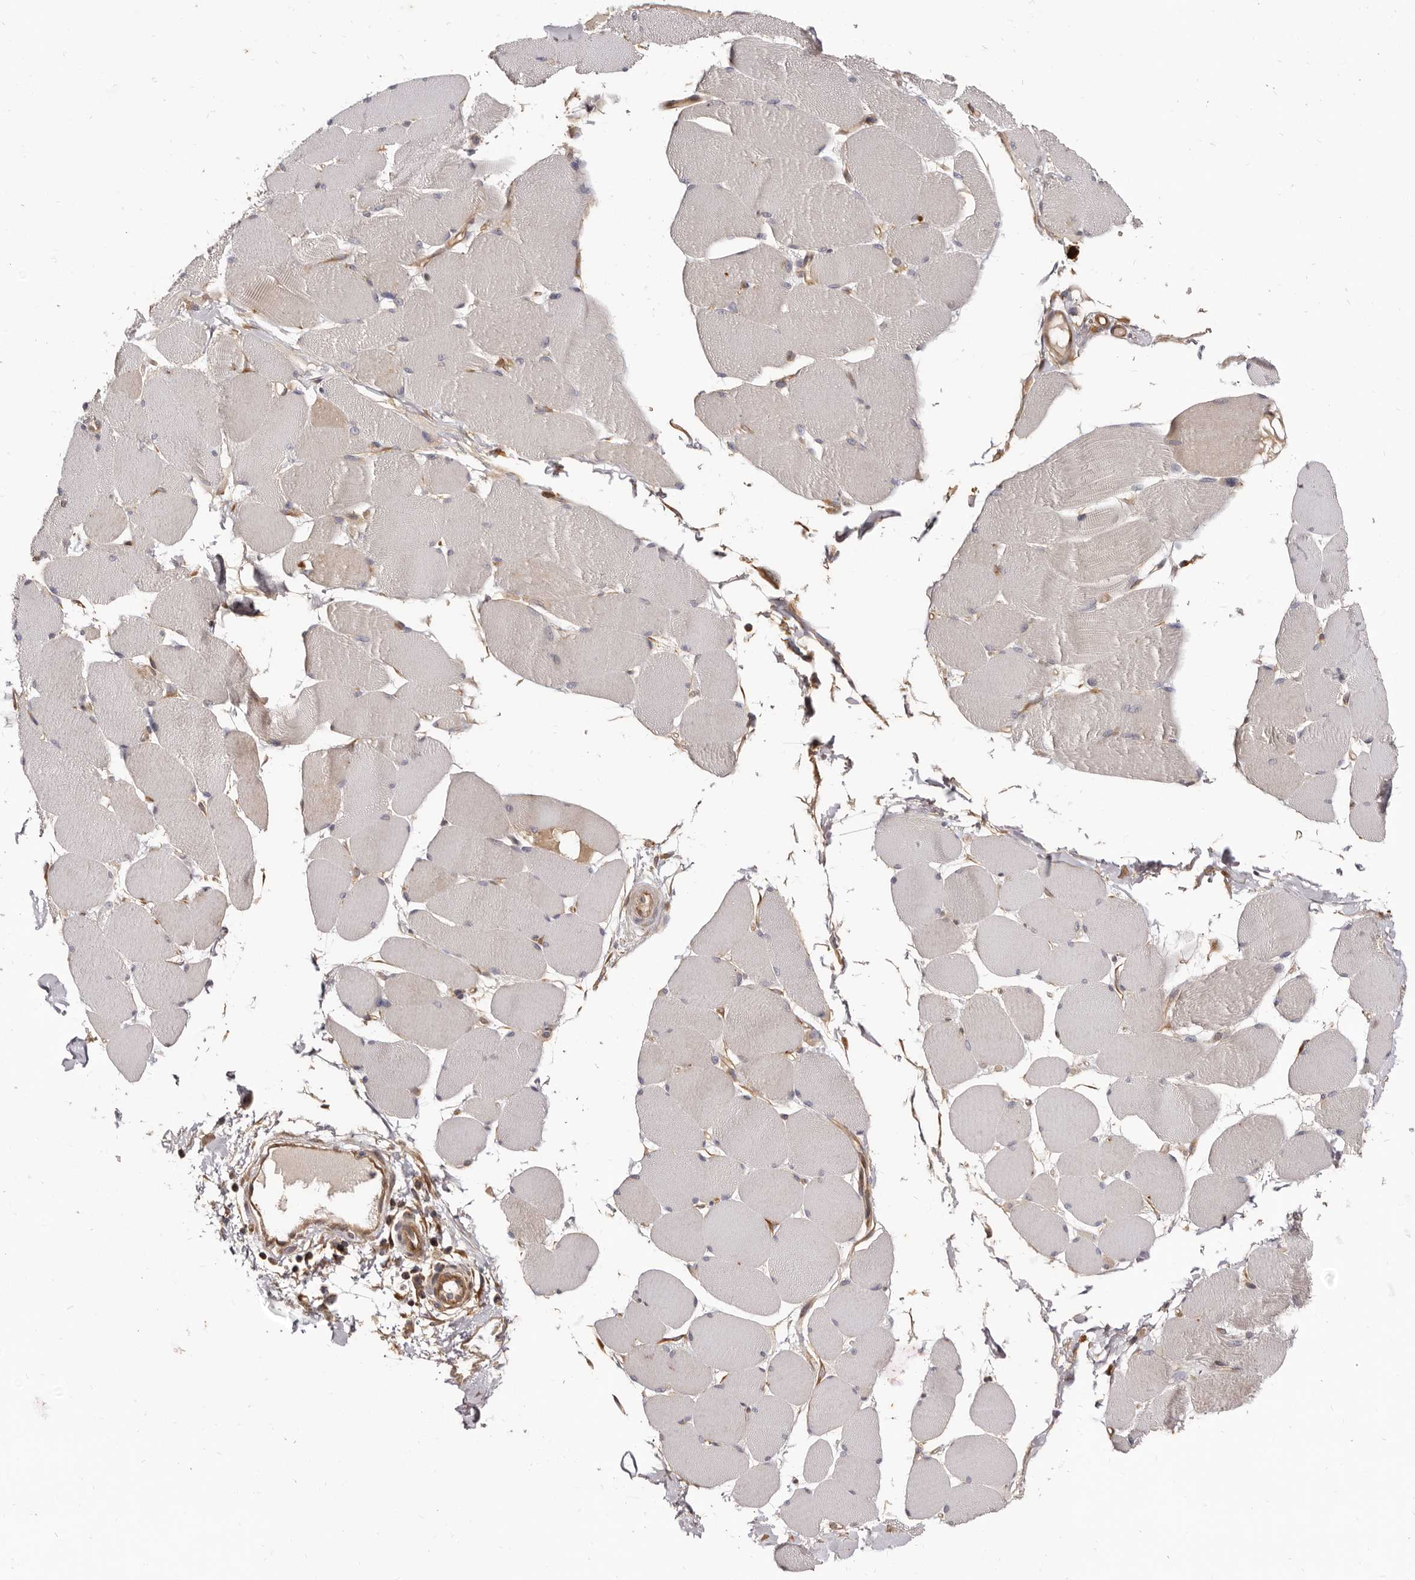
{"staining": {"intensity": "weak", "quantity": "25%-75%", "location": "cytoplasmic/membranous"}, "tissue": "skeletal muscle", "cell_type": "Myocytes", "image_type": "normal", "snomed": [{"axis": "morphology", "description": "Normal tissue, NOS"}, {"axis": "topography", "description": "Skin"}, {"axis": "topography", "description": "Skeletal muscle"}], "caption": "Protein analysis of benign skeletal muscle exhibits weak cytoplasmic/membranous staining in approximately 25%-75% of myocytes.", "gene": "ADAMTS20", "patient": {"sex": "male", "age": 83}}